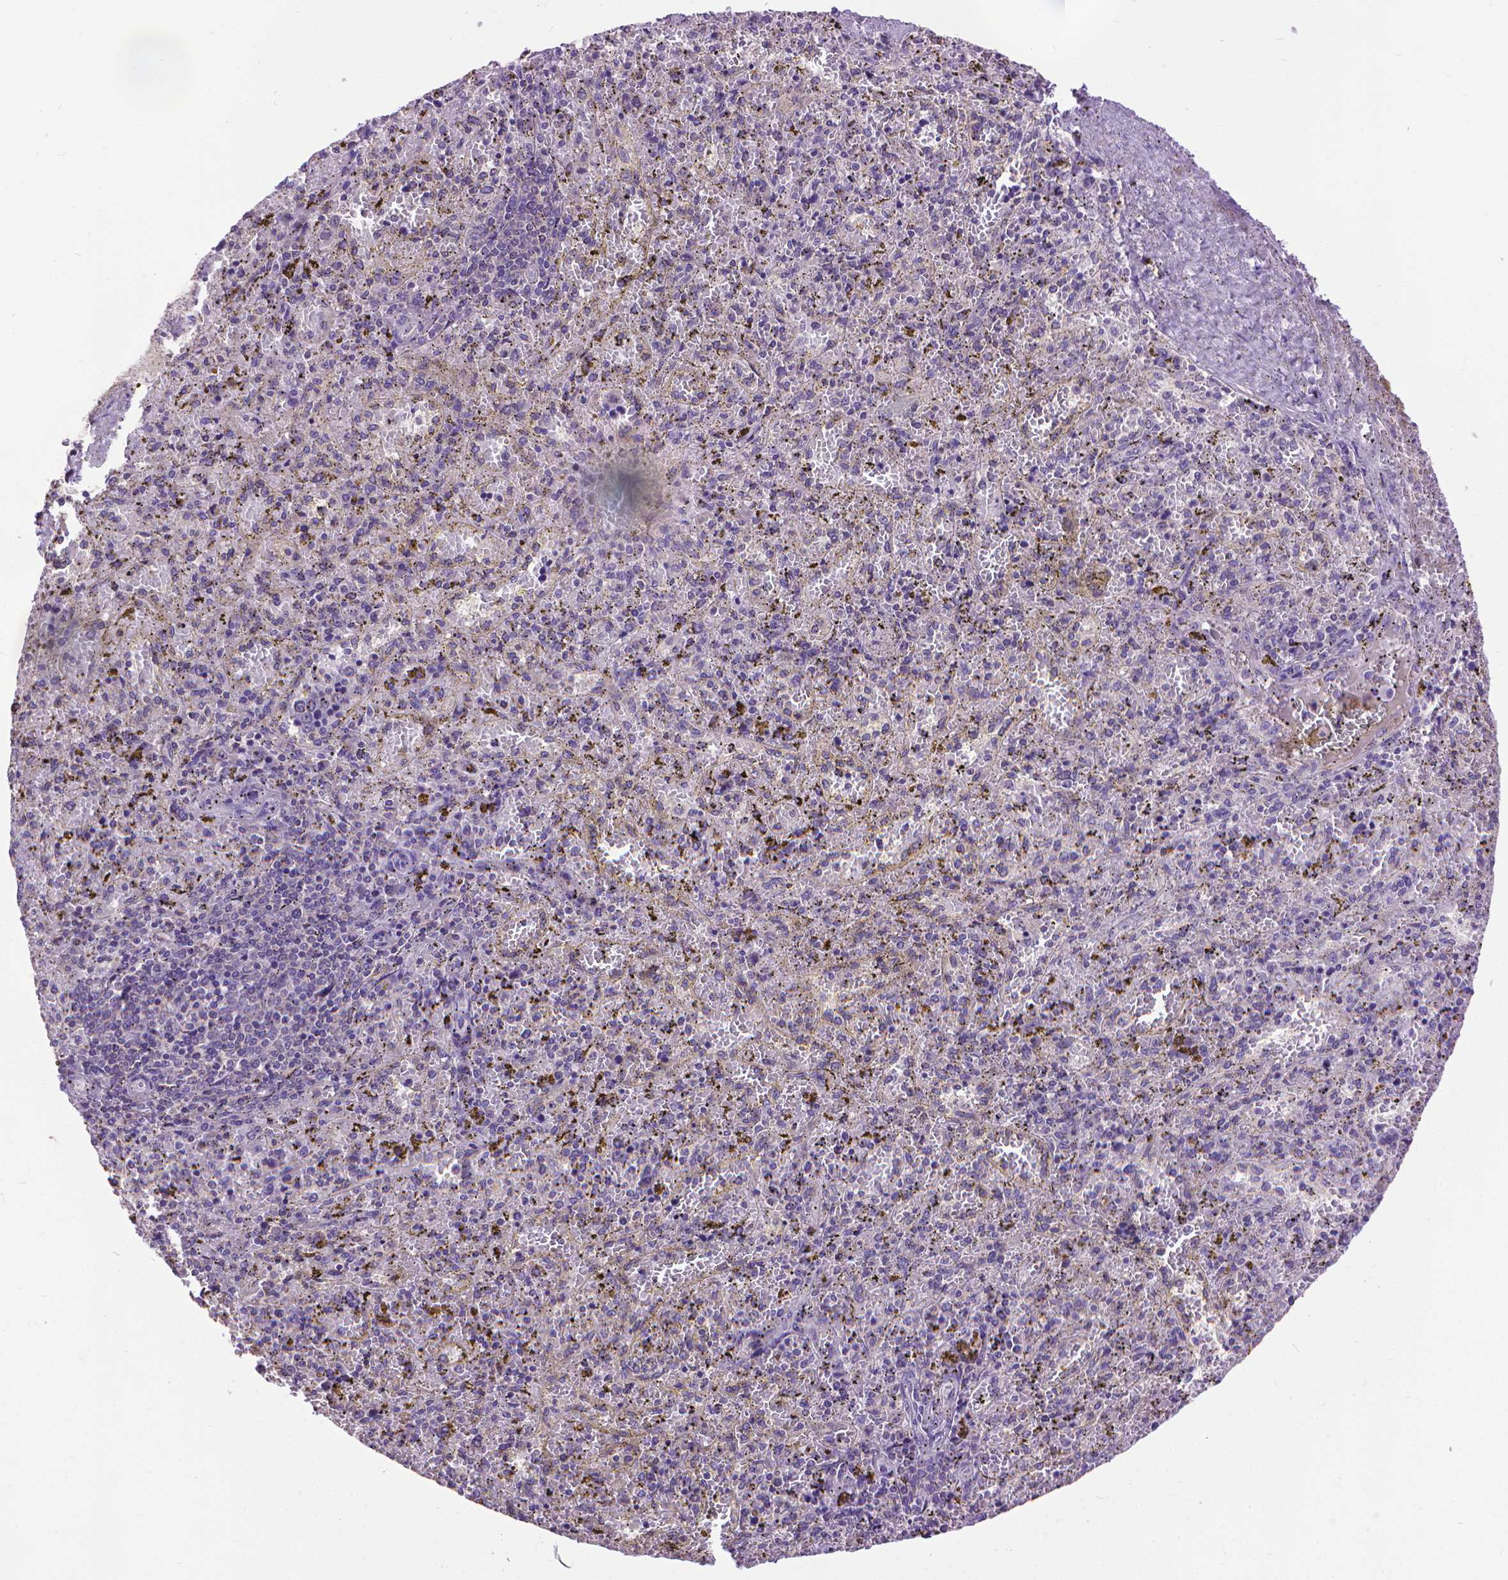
{"staining": {"intensity": "negative", "quantity": "none", "location": "none"}, "tissue": "spleen", "cell_type": "Cells in red pulp", "image_type": "normal", "snomed": [{"axis": "morphology", "description": "Normal tissue, NOS"}, {"axis": "topography", "description": "Spleen"}], "caption": "A histopathology image of human spleen is negative for staining in cells in red pulp. (DAB immunohistochemistry visualized using brightfield microscopy, high magnification).", "gene": "SYN1", "patient": {"sex": "female", "age": 50}}